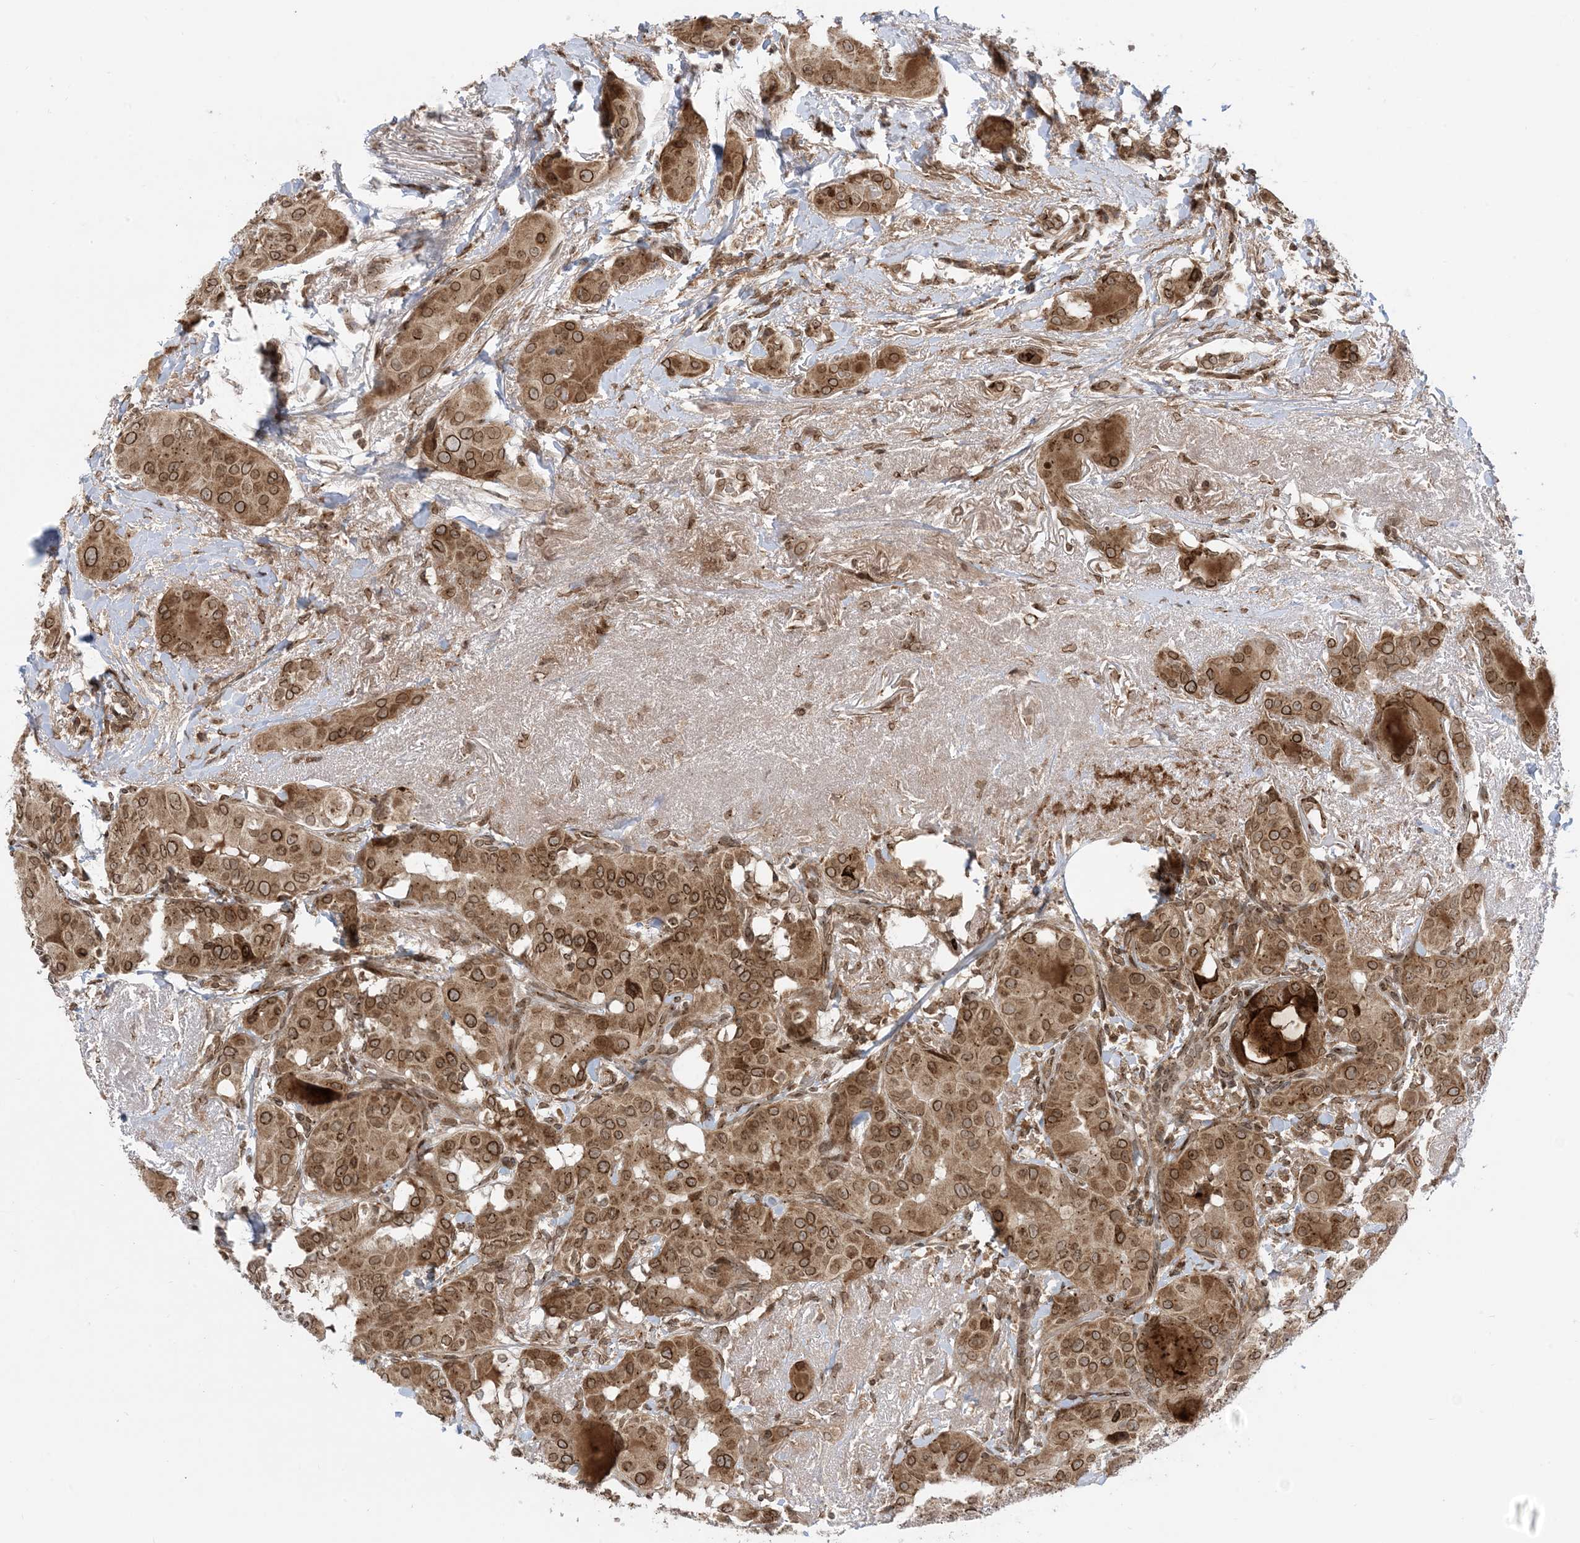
{"staining": {"intensity": "strong", "quantity": ">75%", "location": "cytoplasmic/membranous,nuclear"}, "tissue": "thyroid cancer", "cell_type": "Tumor cells", "image_type": "cancer", "snomed": [{"axis": "morphology", "description": "Papillary adenocarcinoma, NOS"}, {"axis": "topography", "description": "Thyroid gland"}], "caption": "The histopathology image demonstrates a brown stain indicating the presence of a protein in the cytoplasmic/membranous and nuclear of tumor cells in papillary adenocarcinoma (thyroid). (DAB (3,3'-diaminobenzidine) IHC with brightfield microscopy, high magnification).", "gene": "CASP4", "patient": {"sex": "male", "age": 33}}